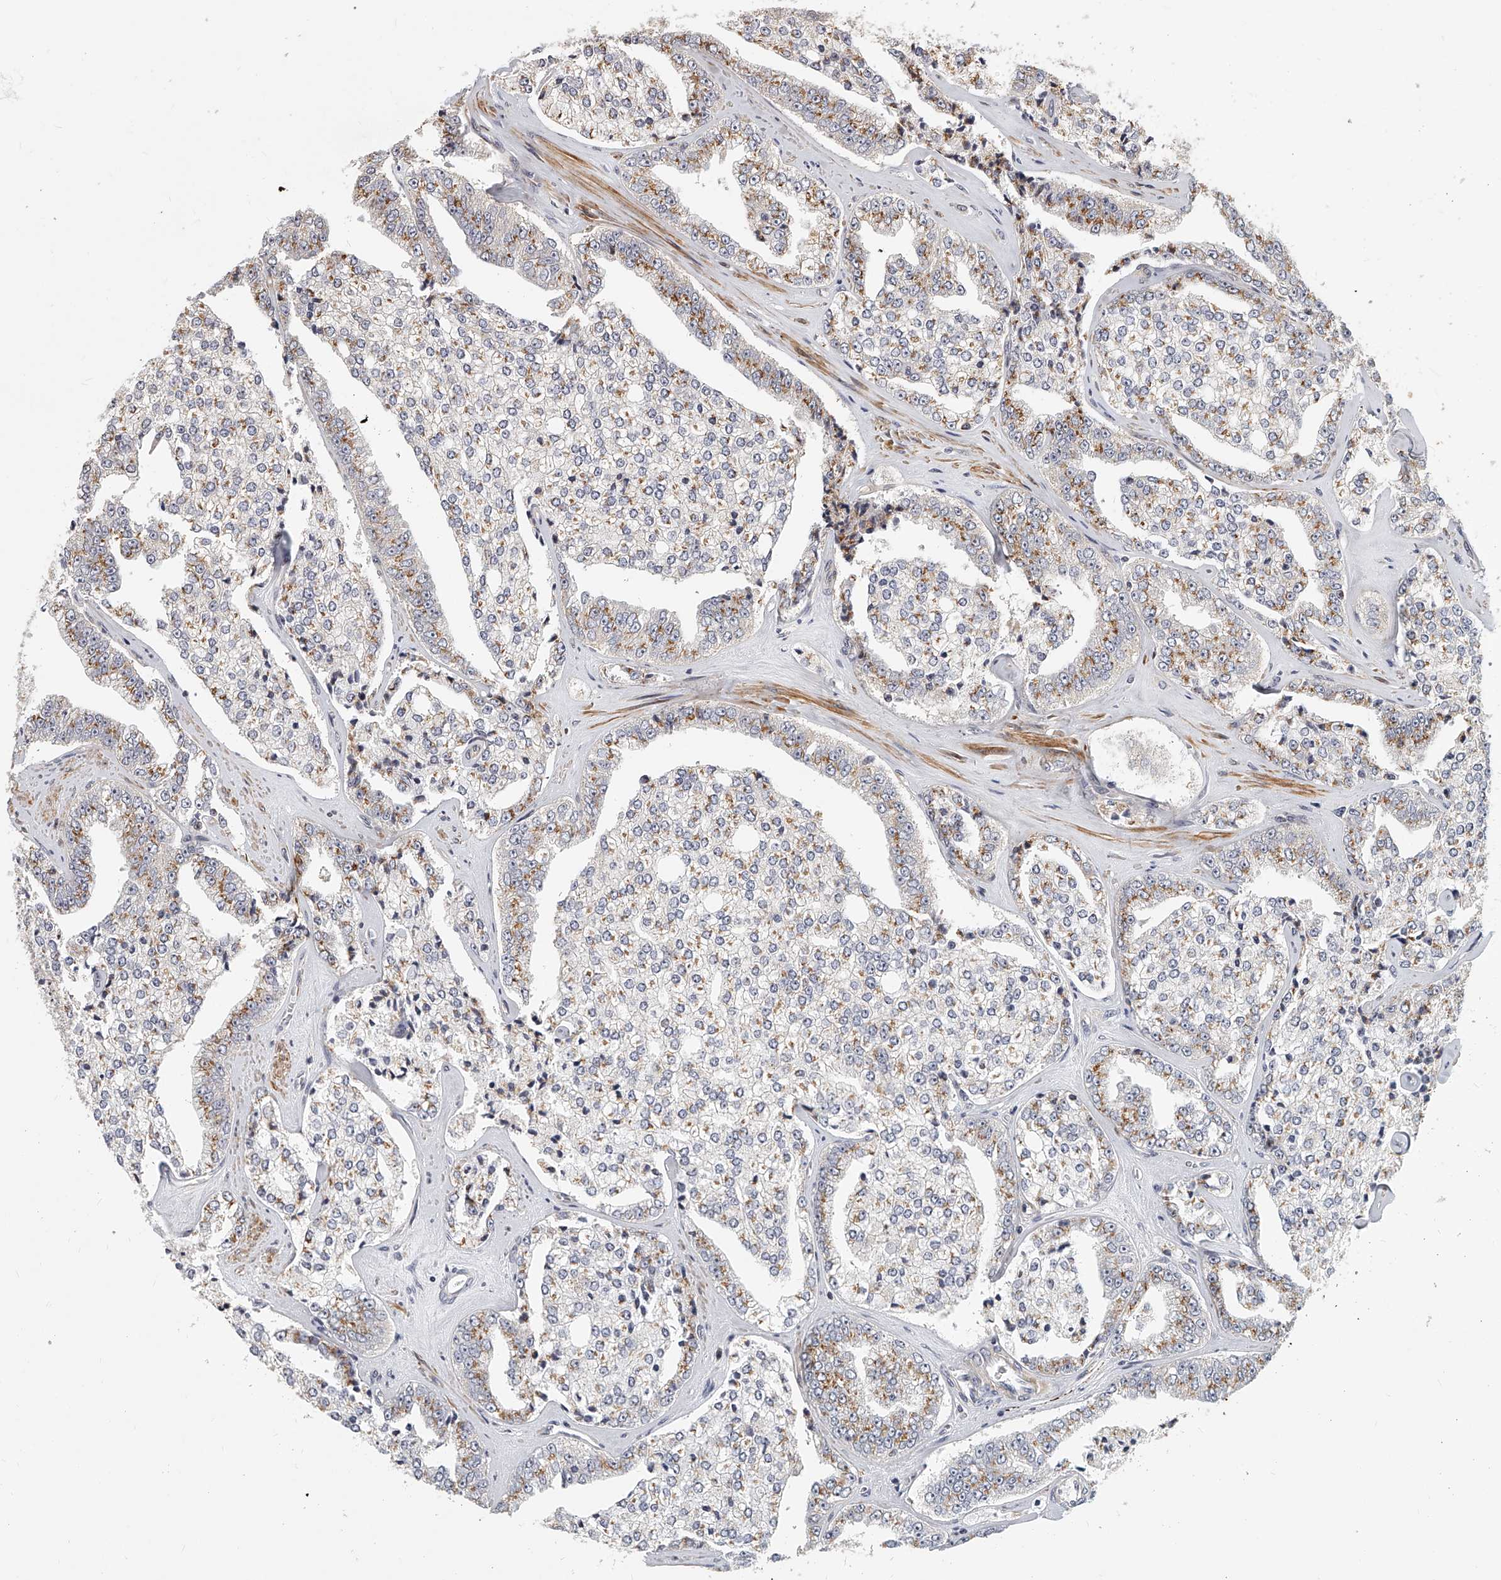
{"staining": {"intensity": "moderate", "quantity": "25%-75%", "location": "cytoplasmic/membranous"}, "tissue": "prostate cancer", "cell_type": "Tumor cells", "image_type": "cancer", "snomed": [{"axis": "morphology", "description": "Adenocarcinoma, High grade"}, {"axis": "topography", "description": "Prostate"}], "caption": "Protein staining shows moderate cytoplasmic/membranous staining in about 25%-75% of tumor cells in prostate cancer. (DAB (3,3'-diaminobenzidine) IHC with brightfield microscopy, high magnification).", "gene": "SLC37A1", "patient": {"sex": "male", "age": 71}}